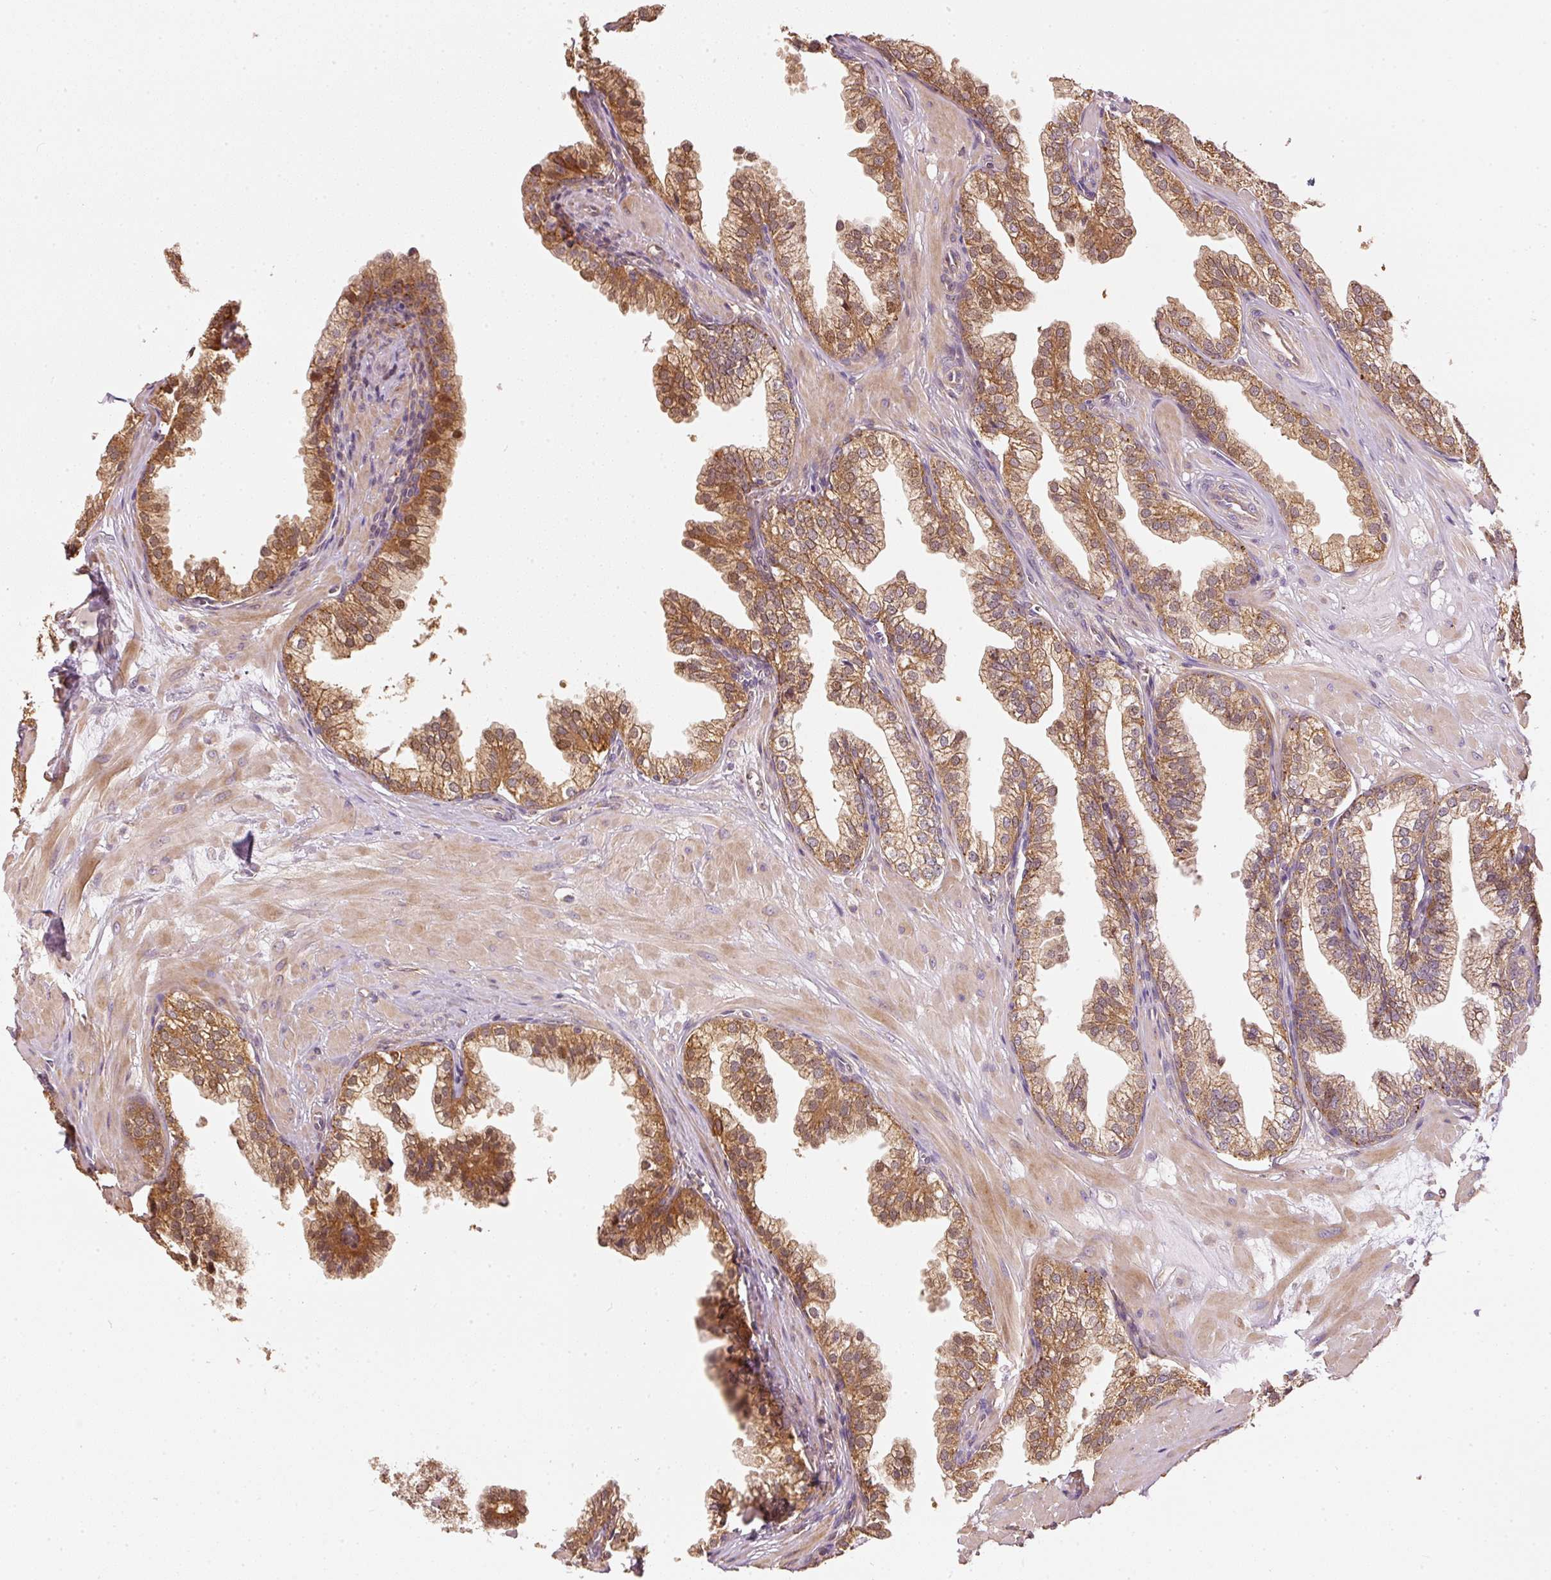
{"staining": {"intensity": "moderate", "quantity": ">75%", "location": "cytoplasmic/membranous,nuclear"}, "tissue": "prostate", "cell_type": "Glandular cells", "image_type": "normal", "snomed": [{"axis": "morphology", "description": "Normal tissue, NOS"}, {"axis": "topography", "description": "Prostate"}, {"axis": "topography", "description": "Peripheral nerve tissue"}], "caption": "Benign prostate was stained to show a protein in brown. There is medium levels of moderate cytoplasmic/membranous,nuclear expression in about >75% of glandular cells.", "gene": "MTHFD1L", "patient": {"sex": "male", "age": 55}}